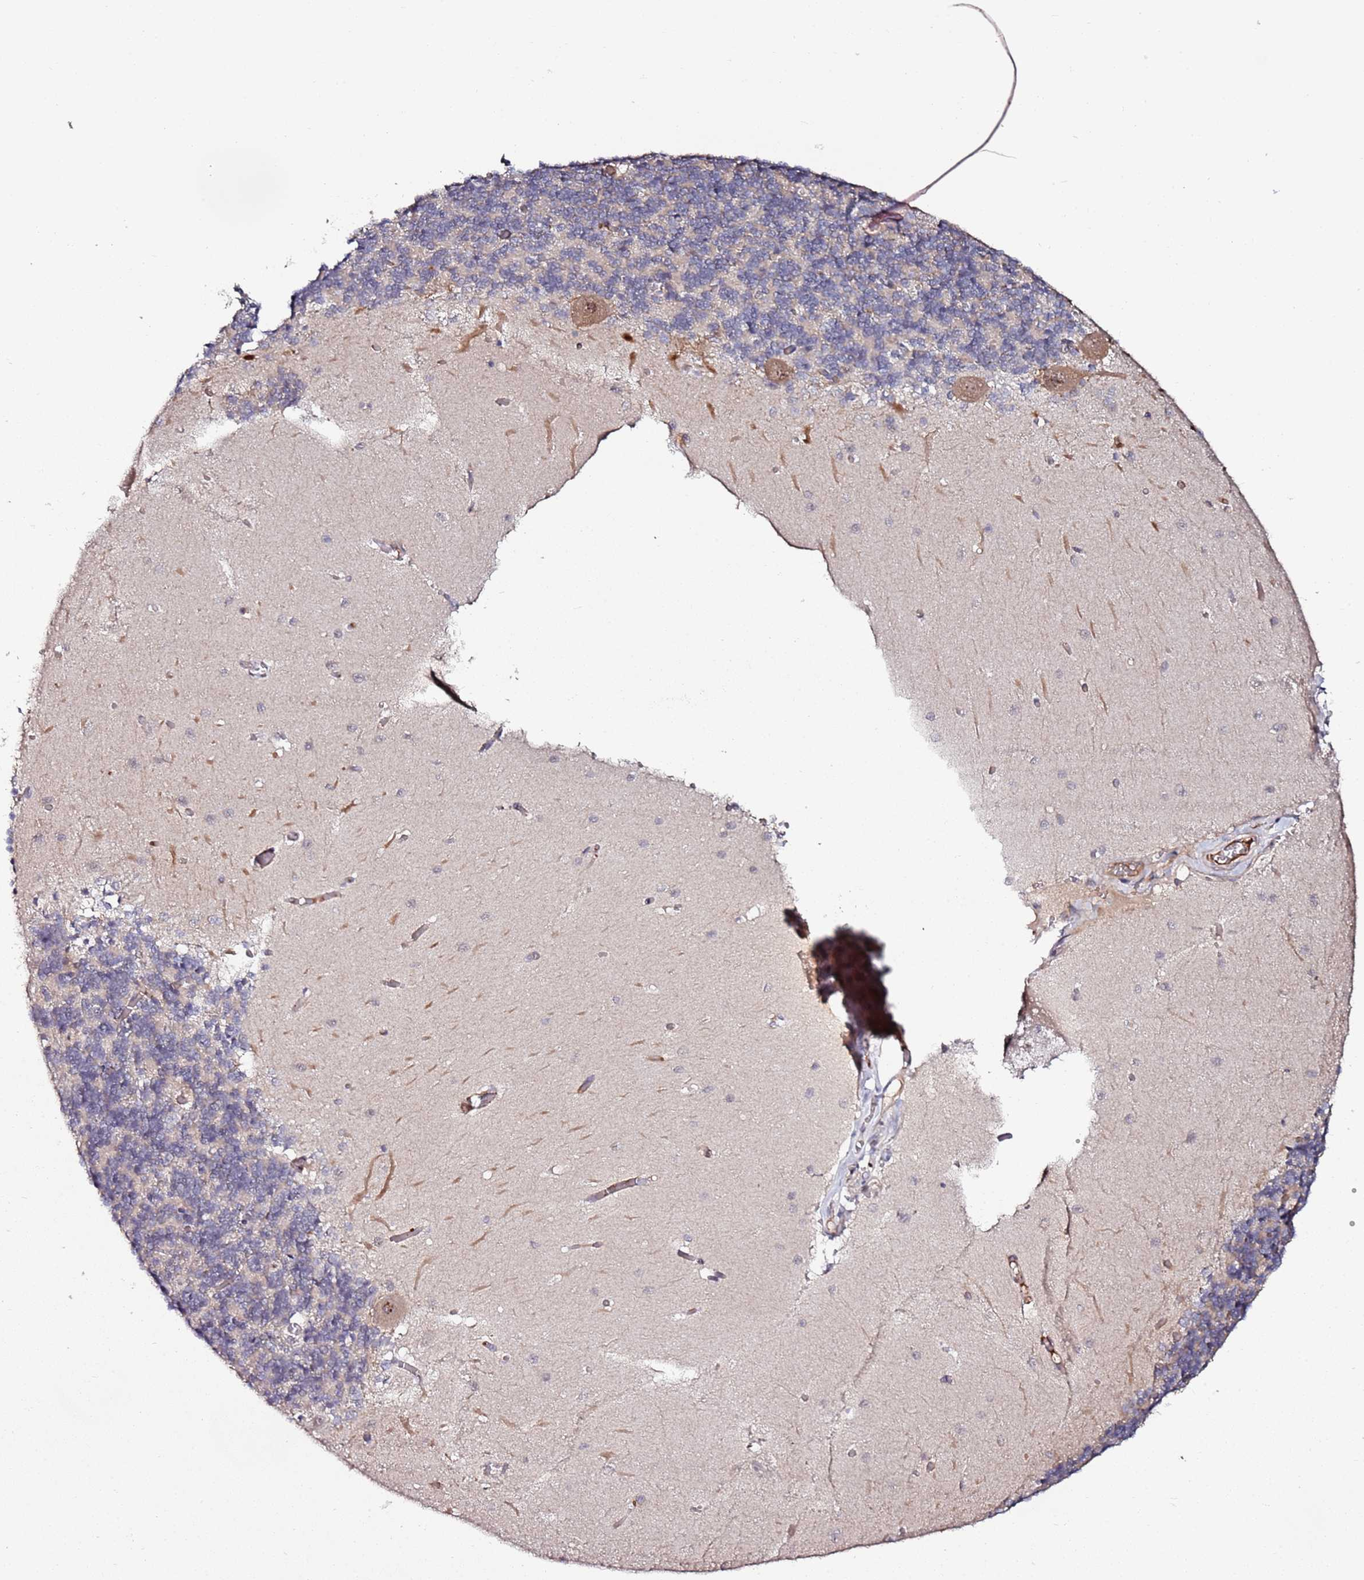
{"staining": {"intensity": "negative", "quantity": "none", "location": "none"}, "tissue": "cerebellum", "cell_type": "Cells in granular layer", "image_type": "normal", "snomed": [{"axis": "morphology", "description": "Normal tissue, NOS"}, {"axis": "topography", "description": "Cerebellum"}], "caption": "Protein analysis of unremarkable cerebellum demonstrates no significant staining in cells in granular layer.", "gene": "DUSP28", "patient": {"sex": "male", "age": 37}}